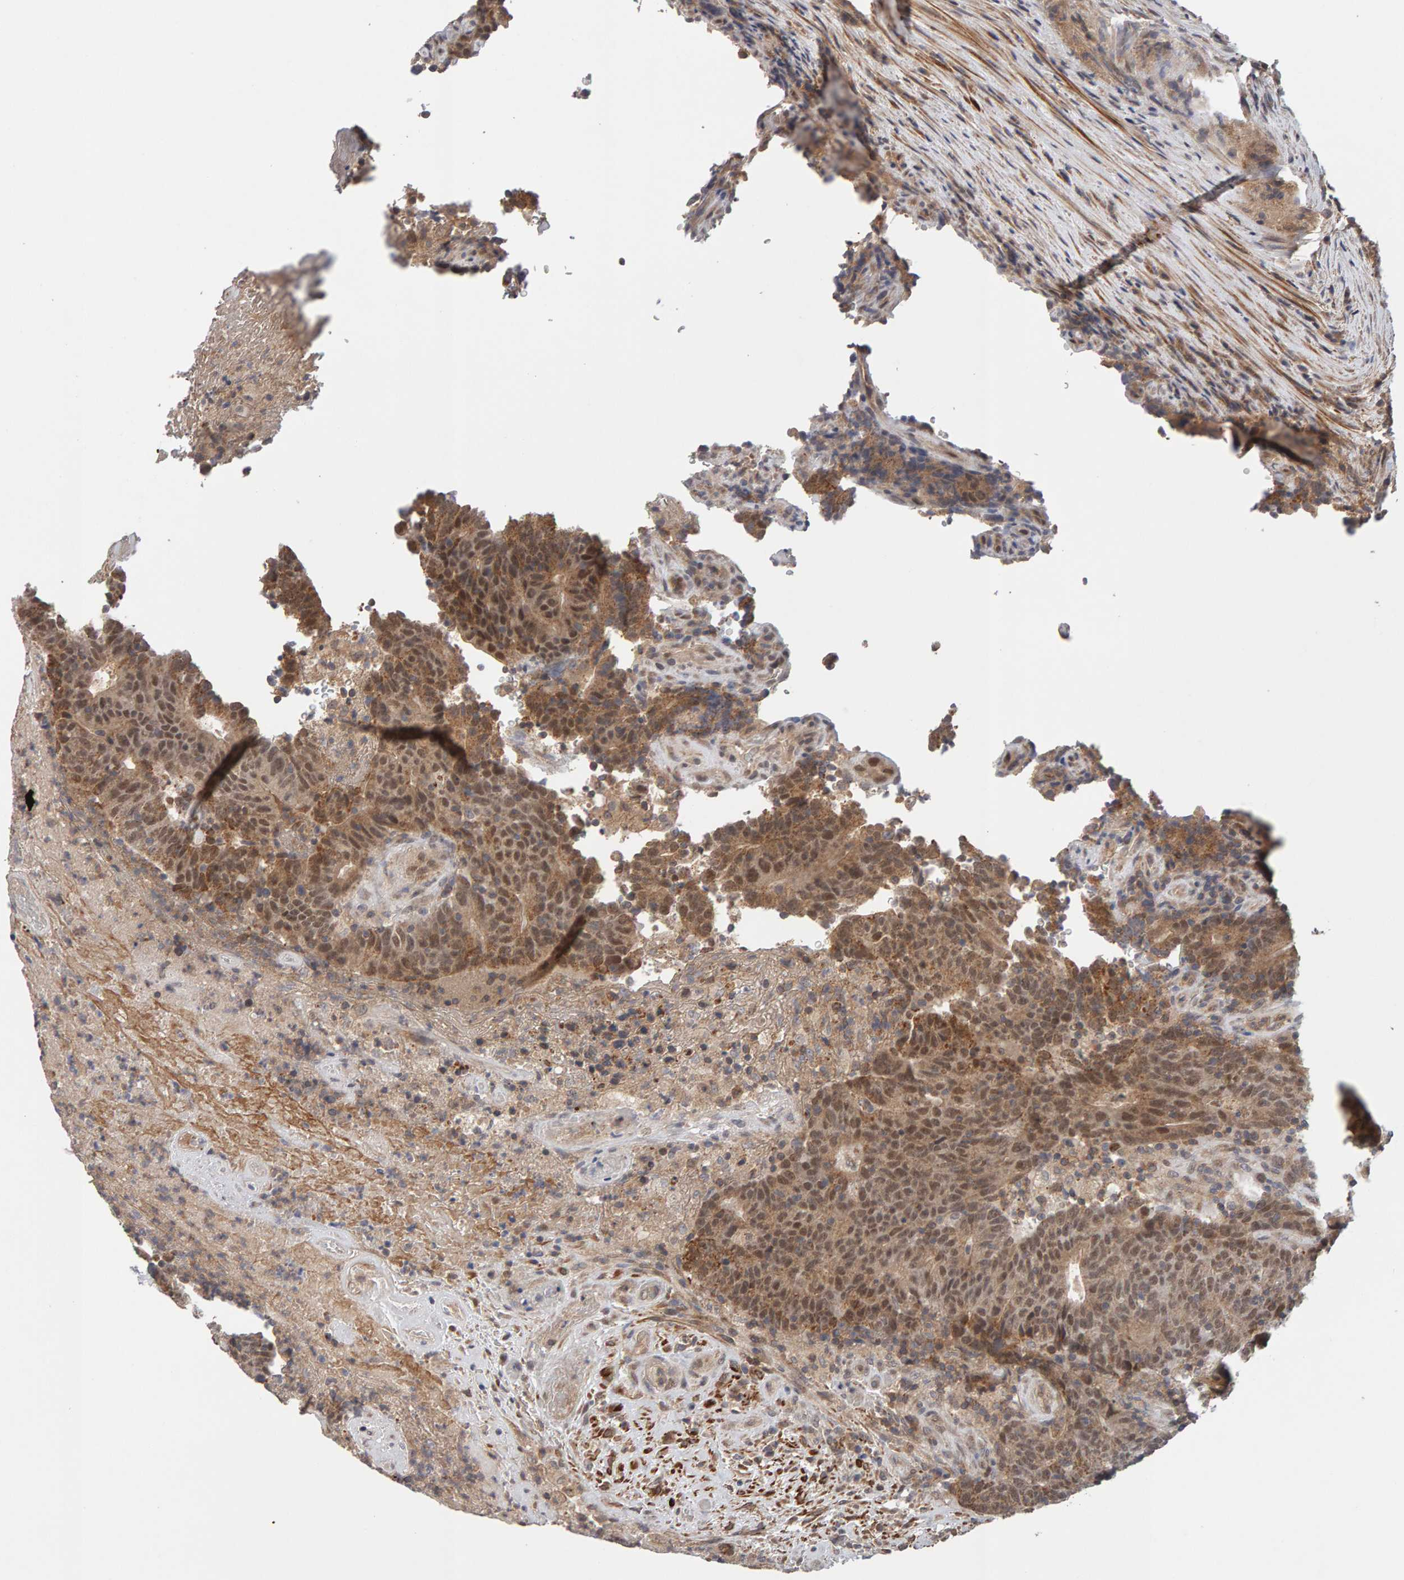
{"staining": {"intensity": "moderate", "quantity": ">75%", "location": "cytoplasmic/membranous,nuclear"}, "tissue": "colorectal cancer", "cell_type": "Tumor cells", "image_type": "cancer", "snomed": [{"axis": "morphology", "description": "Normal tissue, NOS"}, {"axis": "morphology", "description": "Adenocarcinoma, NOS"}, {"axis": "topography", "description": "Colon"}], "caption": "Immunohistochemical staining of colorectal adenocarcinoma shows medium levels of moderate cytoplasmic/membranous and nuclear protein expression in about >75% of tumor cells.", "gene": "NUDCD1", "patient": {"sex": "female", "age": 75}}